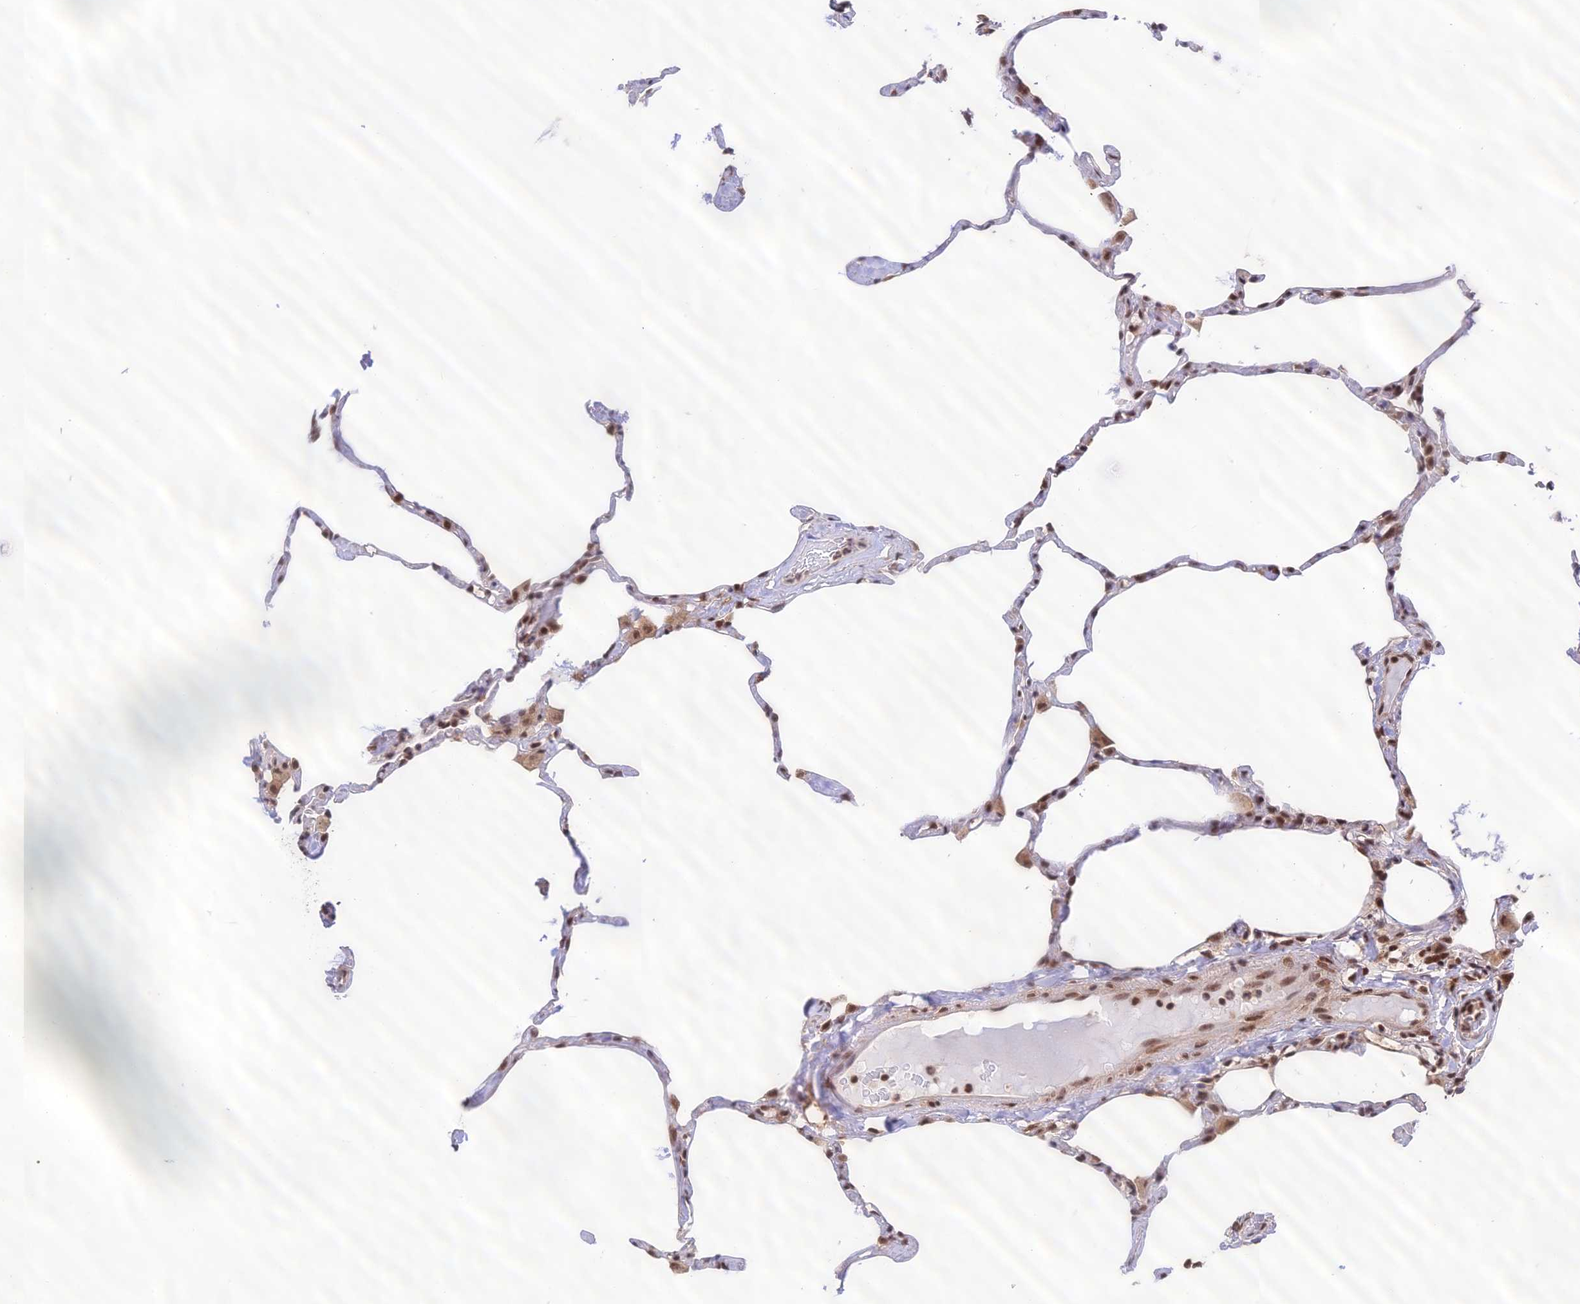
{"staining": {"intensity": "moderate", "quantity": ">75%", "location": "nuclear"}, "tissue": "lung", "cell_type": "Alveolar cells", "image_type": "normal", "snomed": [{"axis": "morphology", "description": "Normal tissue, NOS"}, {"axis": "topography", "description": "Lung"}], "caption": "Immunohistochemistry (IHC) photomicrograph of benign lung: lung stained using immunohistochemistry (IHC) demonstrates medium levels of moderate protein expression localized specifically in the nuclear of alveolar cells, appearing as a nuclear brown color.", "gene": "THAP11", "patient": {"sex": "male", "age": 65}}